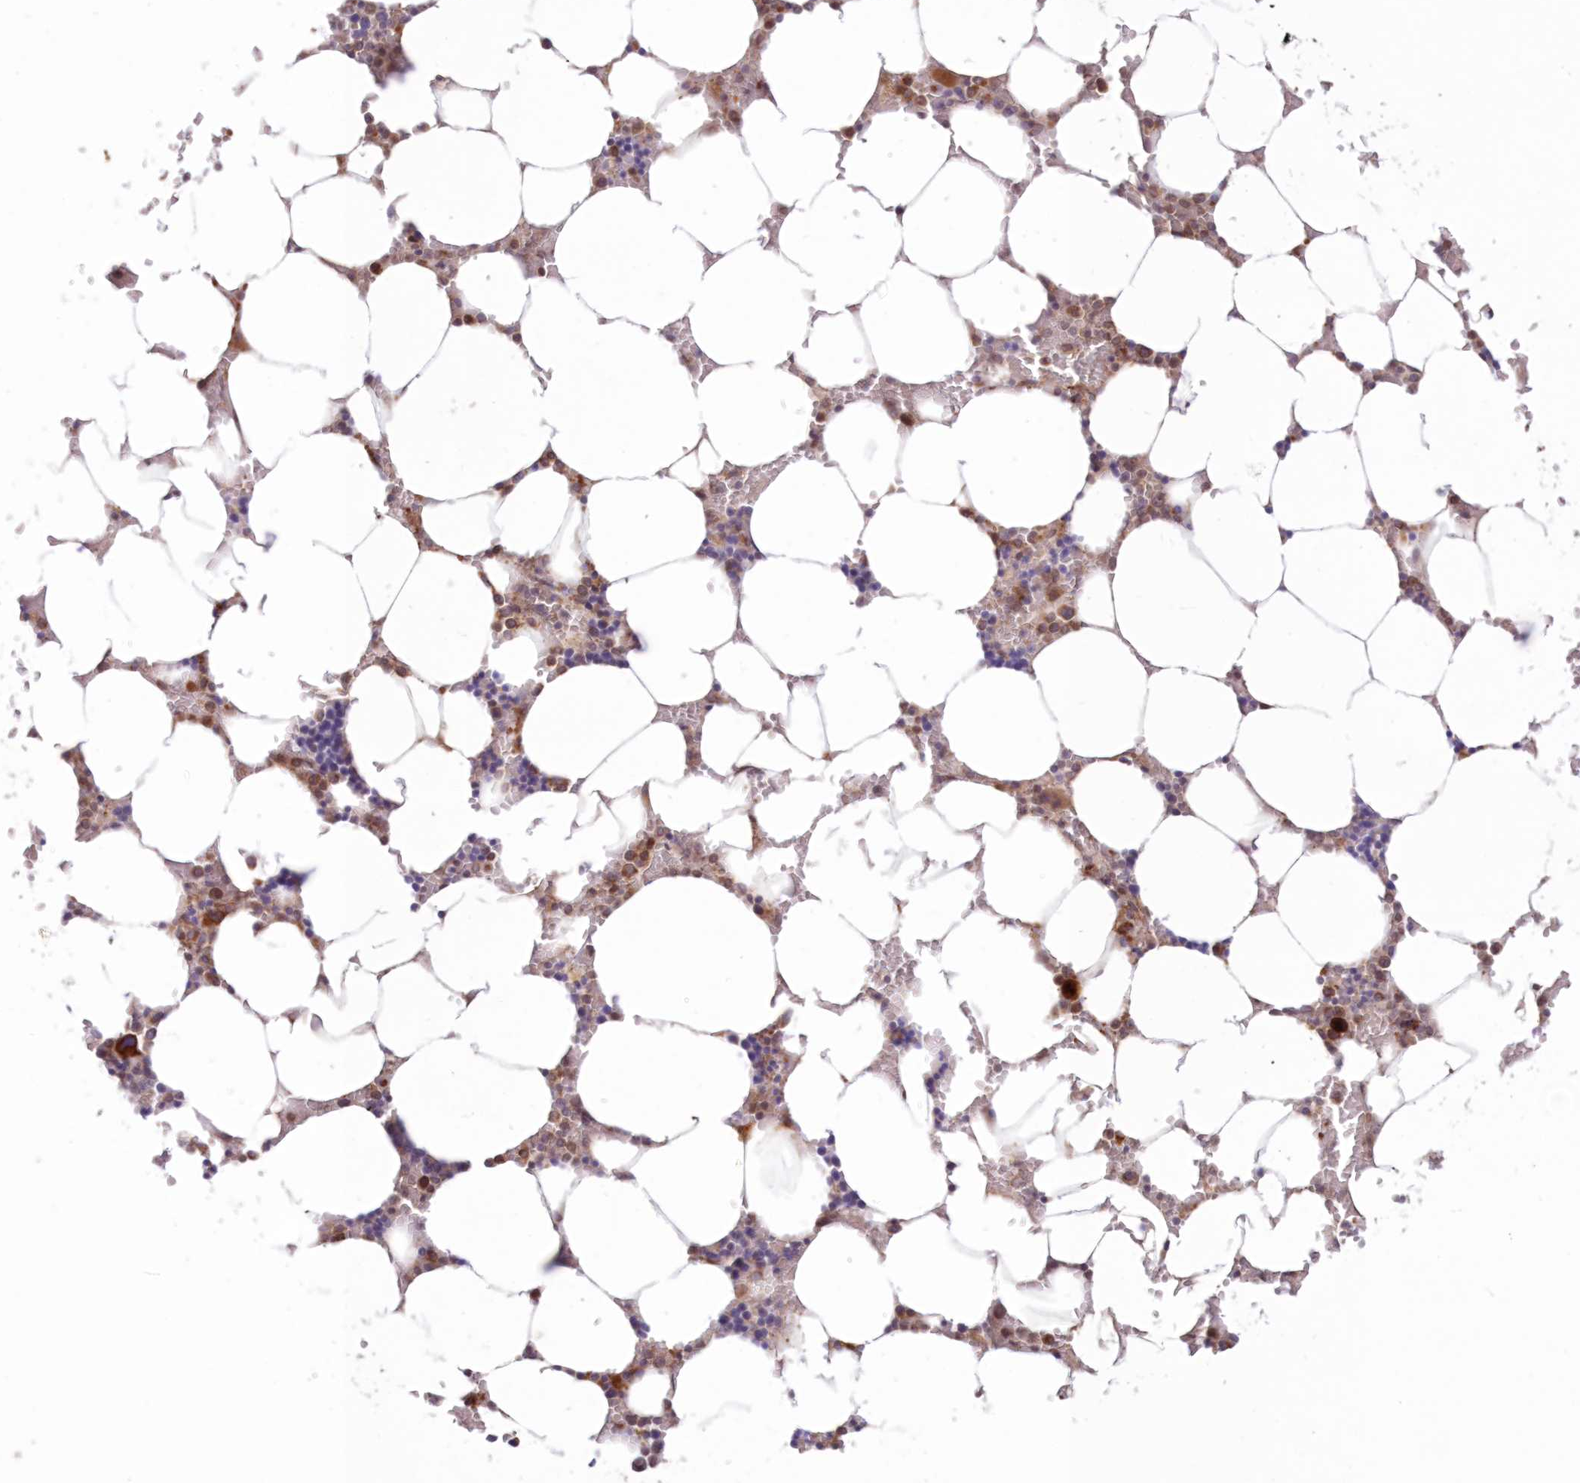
{"staining": {"intensity": "strong", "quantity": "<25%", "location": "cytoplasmic/membranous"}, "tissue": "bone marrow", "cell_type": "Hematopoietic cells", "image_type": "normal", "snomed": [{"axis": "morphology", "description": "Normal tissue, NOS"}, {"axis": "topography", "description": "Bone marrow"}], "caption": "The histopathology image reveals staining of unremarkable bone marrow, revealing strong cytoplasmic/membranous protein staining (brown color) within hematopoietic cells.", "gene": "PCYOX1L", "patient": {"sex": "male", "age": 70}}